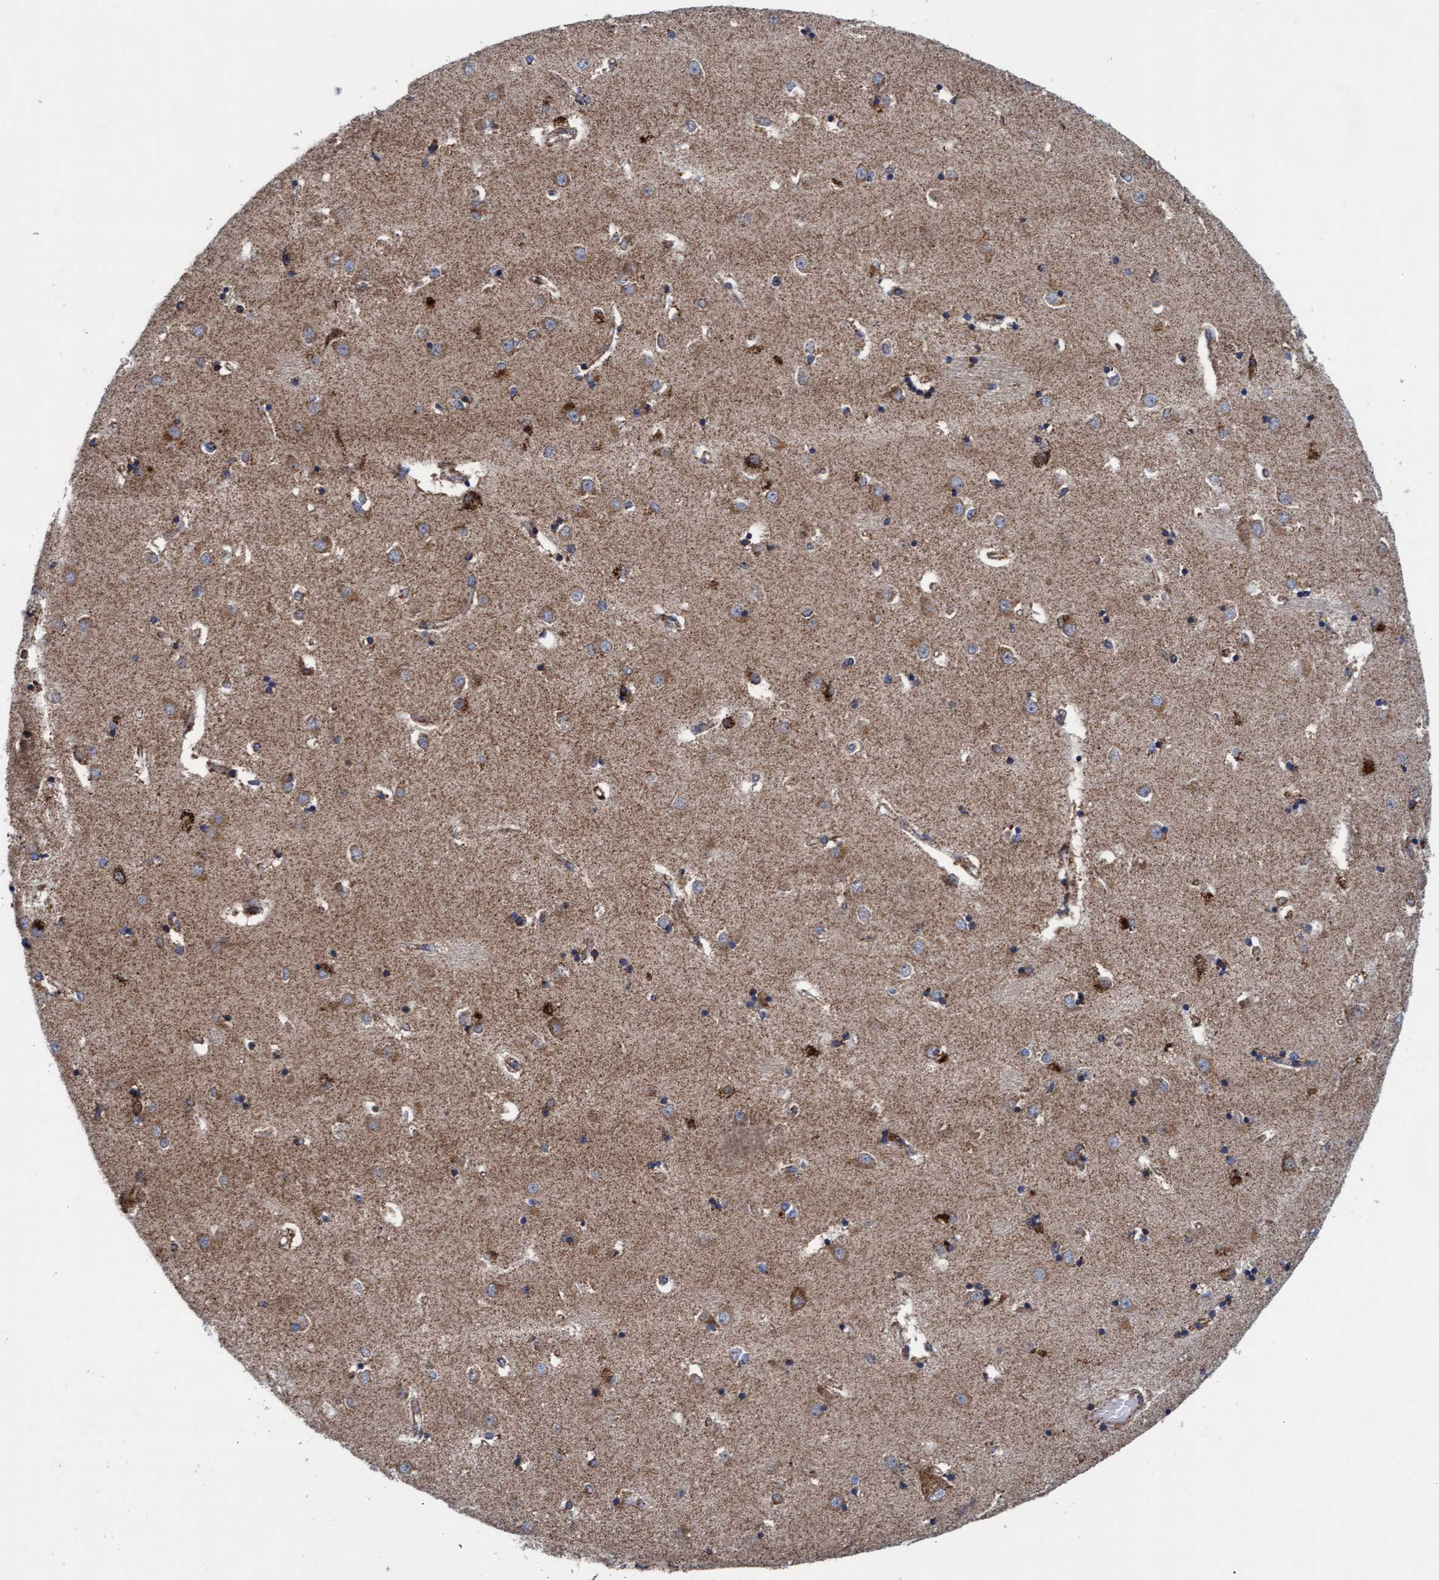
{"staining": {"intensity": "moderate", "quantity": ">75%", "location": "cytoplasmic/membranous"}, "tissue": "caudate", "cell_type": "Glial cells", "image_type": "normal", "snomed": [{"axis": "morphology", "description": "Normal tissue, NOS"}, {"axis": "topography", "description": "Lateral ventricle wall"}], "caption": "The histopathology image displays a brown stain indicating the presence of a protein in the cytoplasmic/membranous of glial cells in caudate. The staining was performed using DAB (3,3'-diaminobenzidine), with brown indicating positive protein expression. Nuclei are stained blue with hematoxylin.", "gene": "MRPL38", "patient": {"sex": "male", "age": 45}}